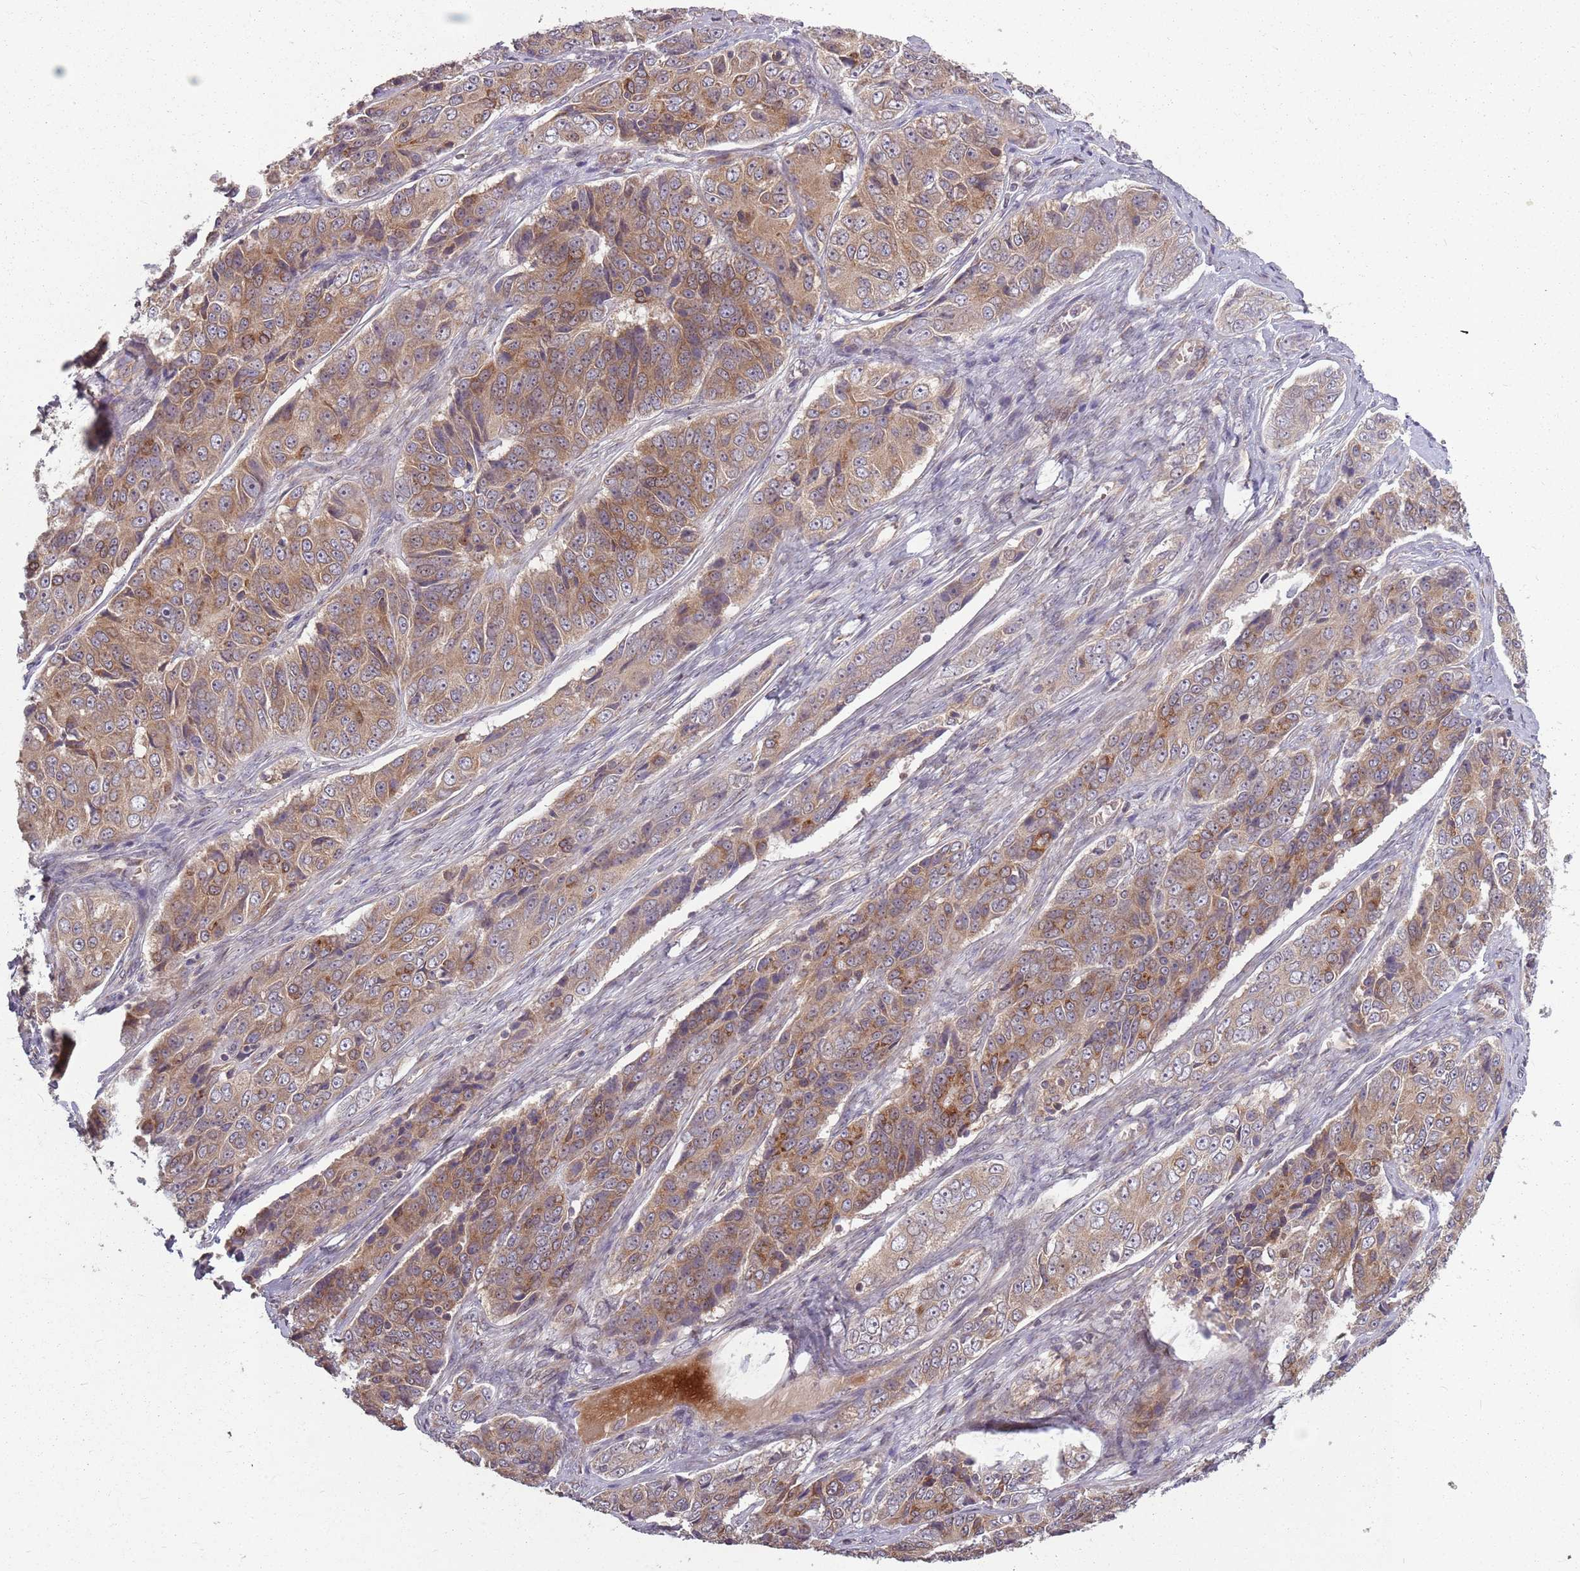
{"staining": {"intensity": "moderate", "quantity": ">75%", "location": "cytoplasmic/membranous"}, "tissue": "ovarian cancer", "cell_type": "Tumor cells", "image_type": "cancer", "snomed": [{"axis": "morphology", "description": "Carcinoma, endometroid"}, {"axis": "topography", "description": "Ovary"}], "caption": "A brown stain shows moderate cytoplasmic/membranous positivity of a protein in human ovarian cancer (endometroid carcinoma) tumor cells.", "gene": "PLD6", "patient": {"sex": "female", "age": 51}}